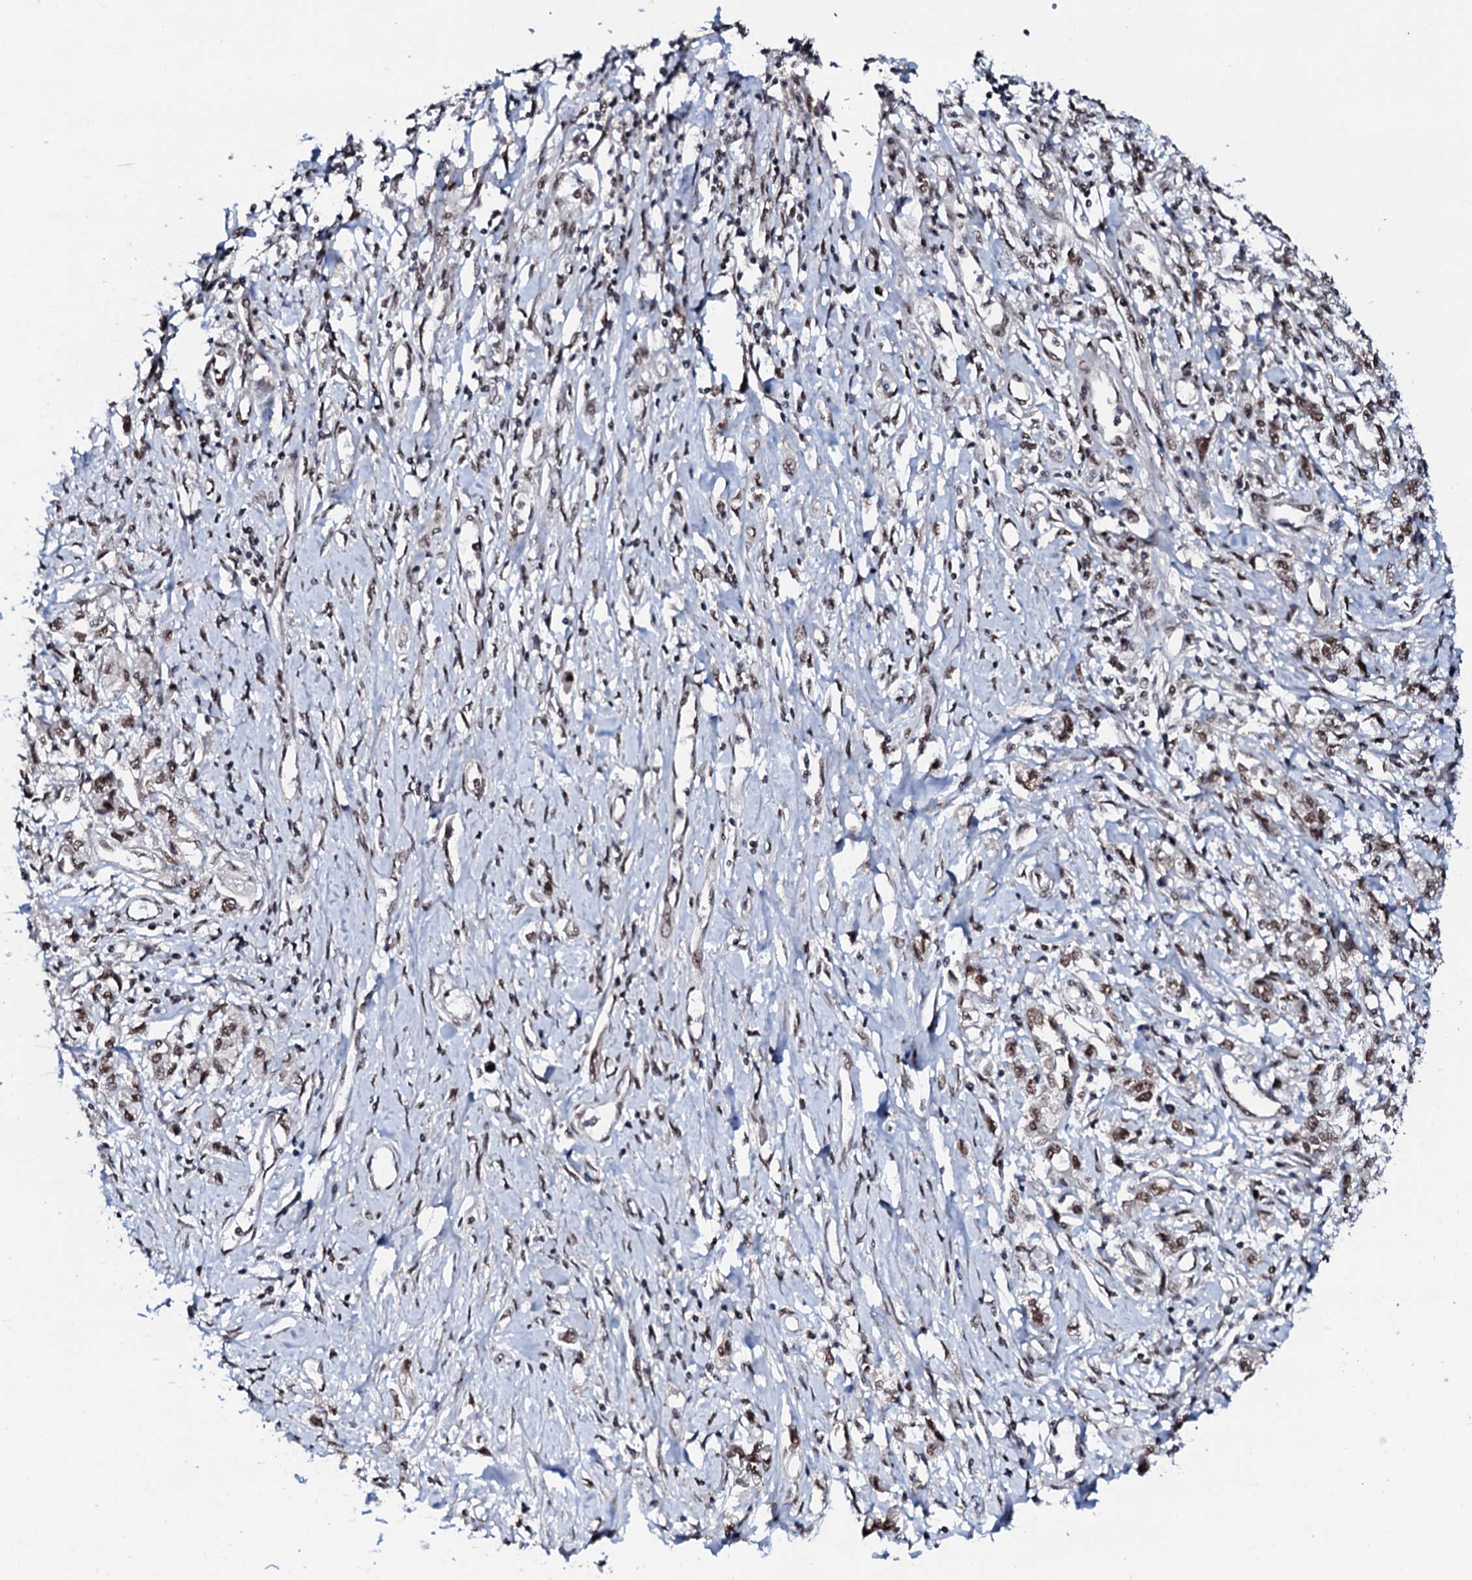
{"staining": {"intensity": "moderate", "quantity": ">75%", "location": "nuclear"}, "tissue": "stomach cancer", "cell_type": "Tumor cells", "image_type": "cancer", "snomed": [{"axis": "morphology", "description": "Adenocarcinoma, NOS"}, {"axis": "topography", "description": "Stomach"}], "caption": "DAB immunohistochemical staining of stomach adenocarcinoma exhibits moderate nuclear protein positivity in about >75% of tumor cells.", "gene": "PRPF18", "patient": {"sex": "female", "age": 76}}